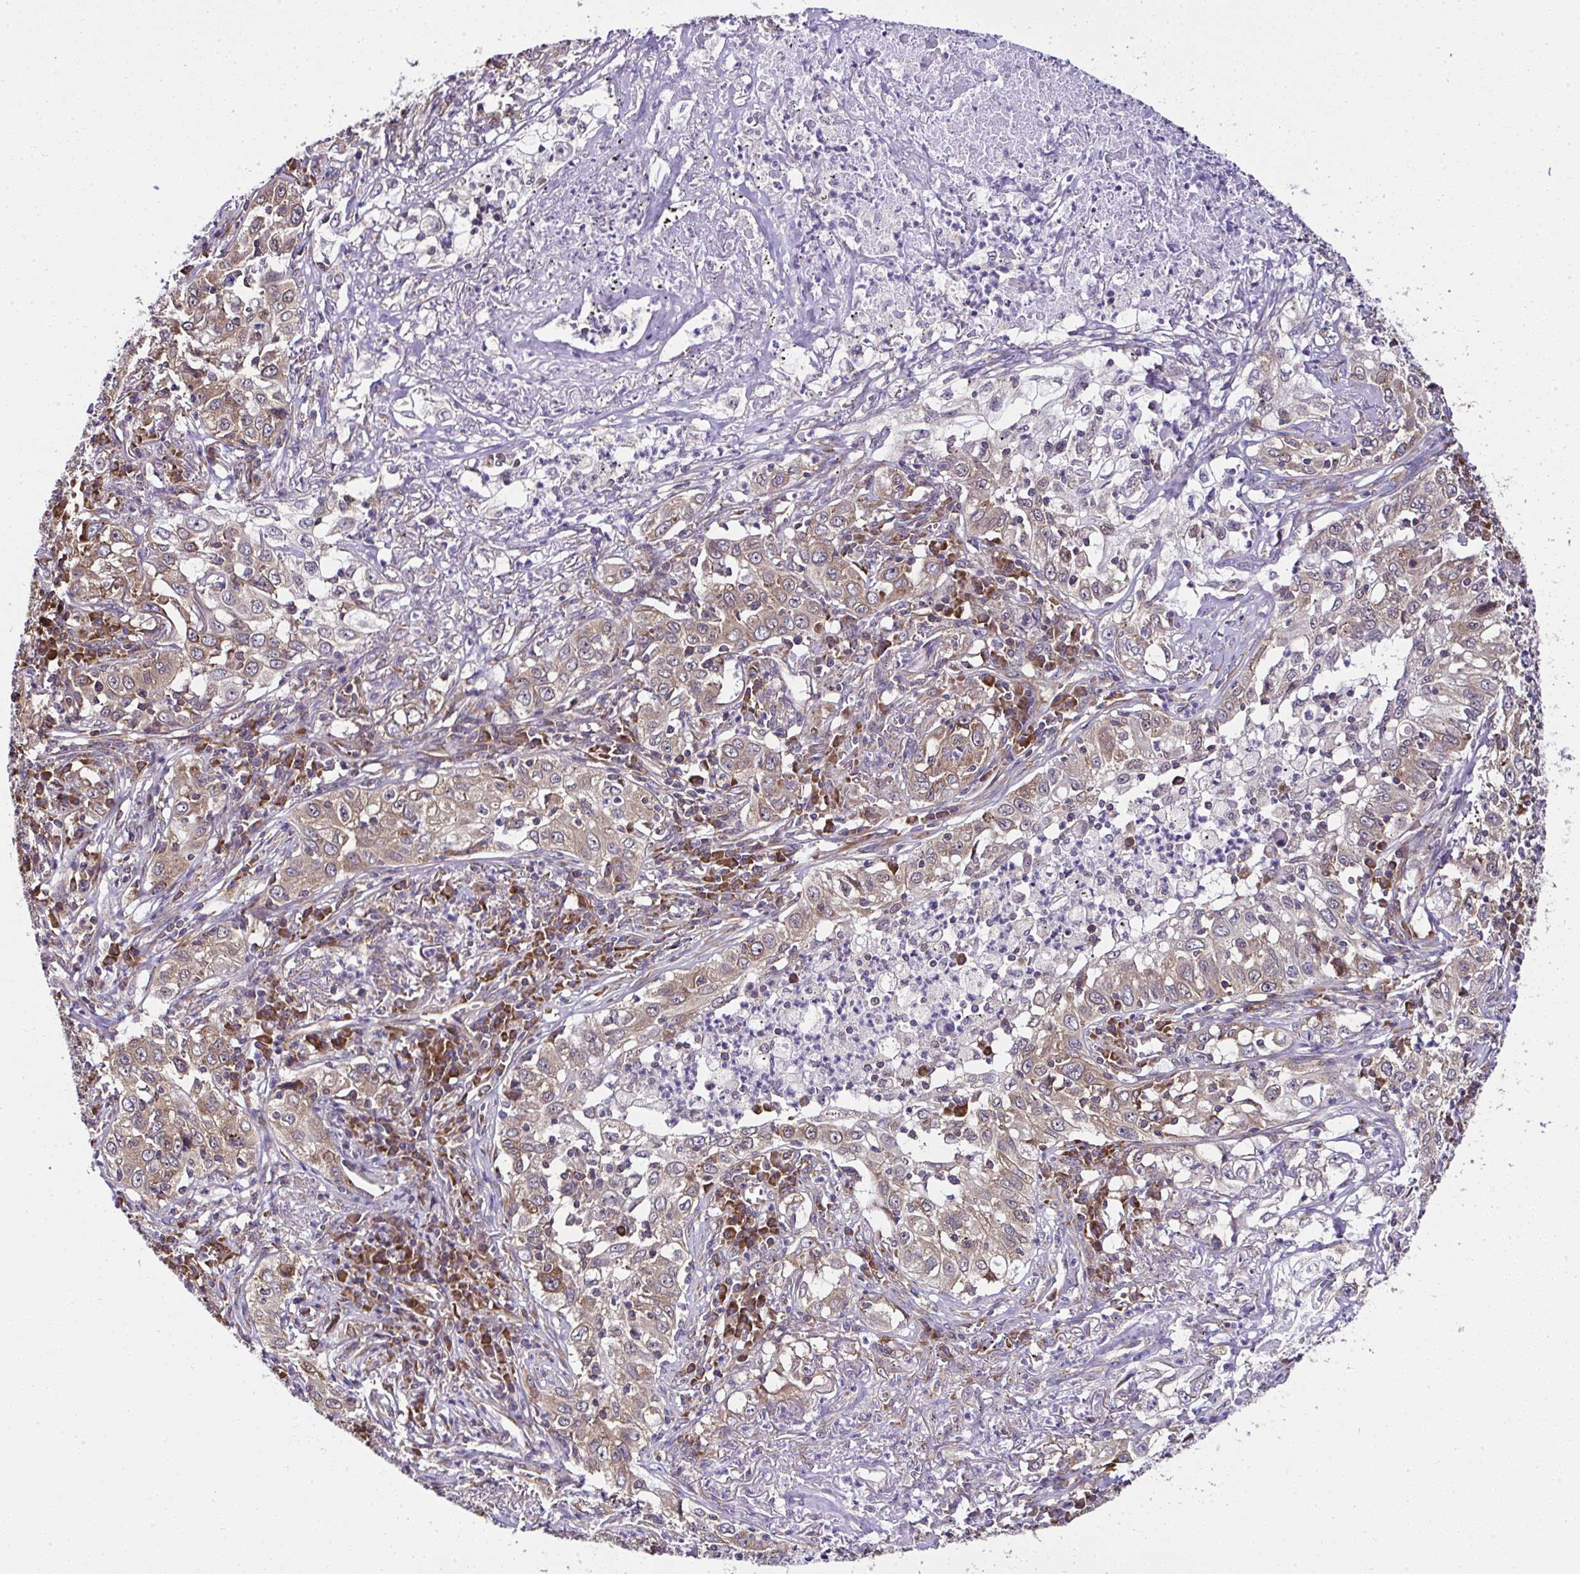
{"staining": {"intensity": "weak", "quantity": ">75%", "location": "cytoplasmic/membranous"}, "tissue": "lung cancer", "cell_type": "Tumor cells", "image_type": "cancer", "snomed": [{"axis": "morphology", "description": "Squamous cell carcinoma, NOS"}, {"axis": "topography", "description": "Lung"}], "caption": "This photomicrograph reveals squamous cell carcinoma (lung) stained with immunohistochemistry (IHC) to label a protein in brown. The cytoplasmic/membranous of tumor cells show weak positivity for the protein. Nuclei are counter-stained blue.", "gene": "RPS7", "patient": {"sex": "male", "age": 71}}